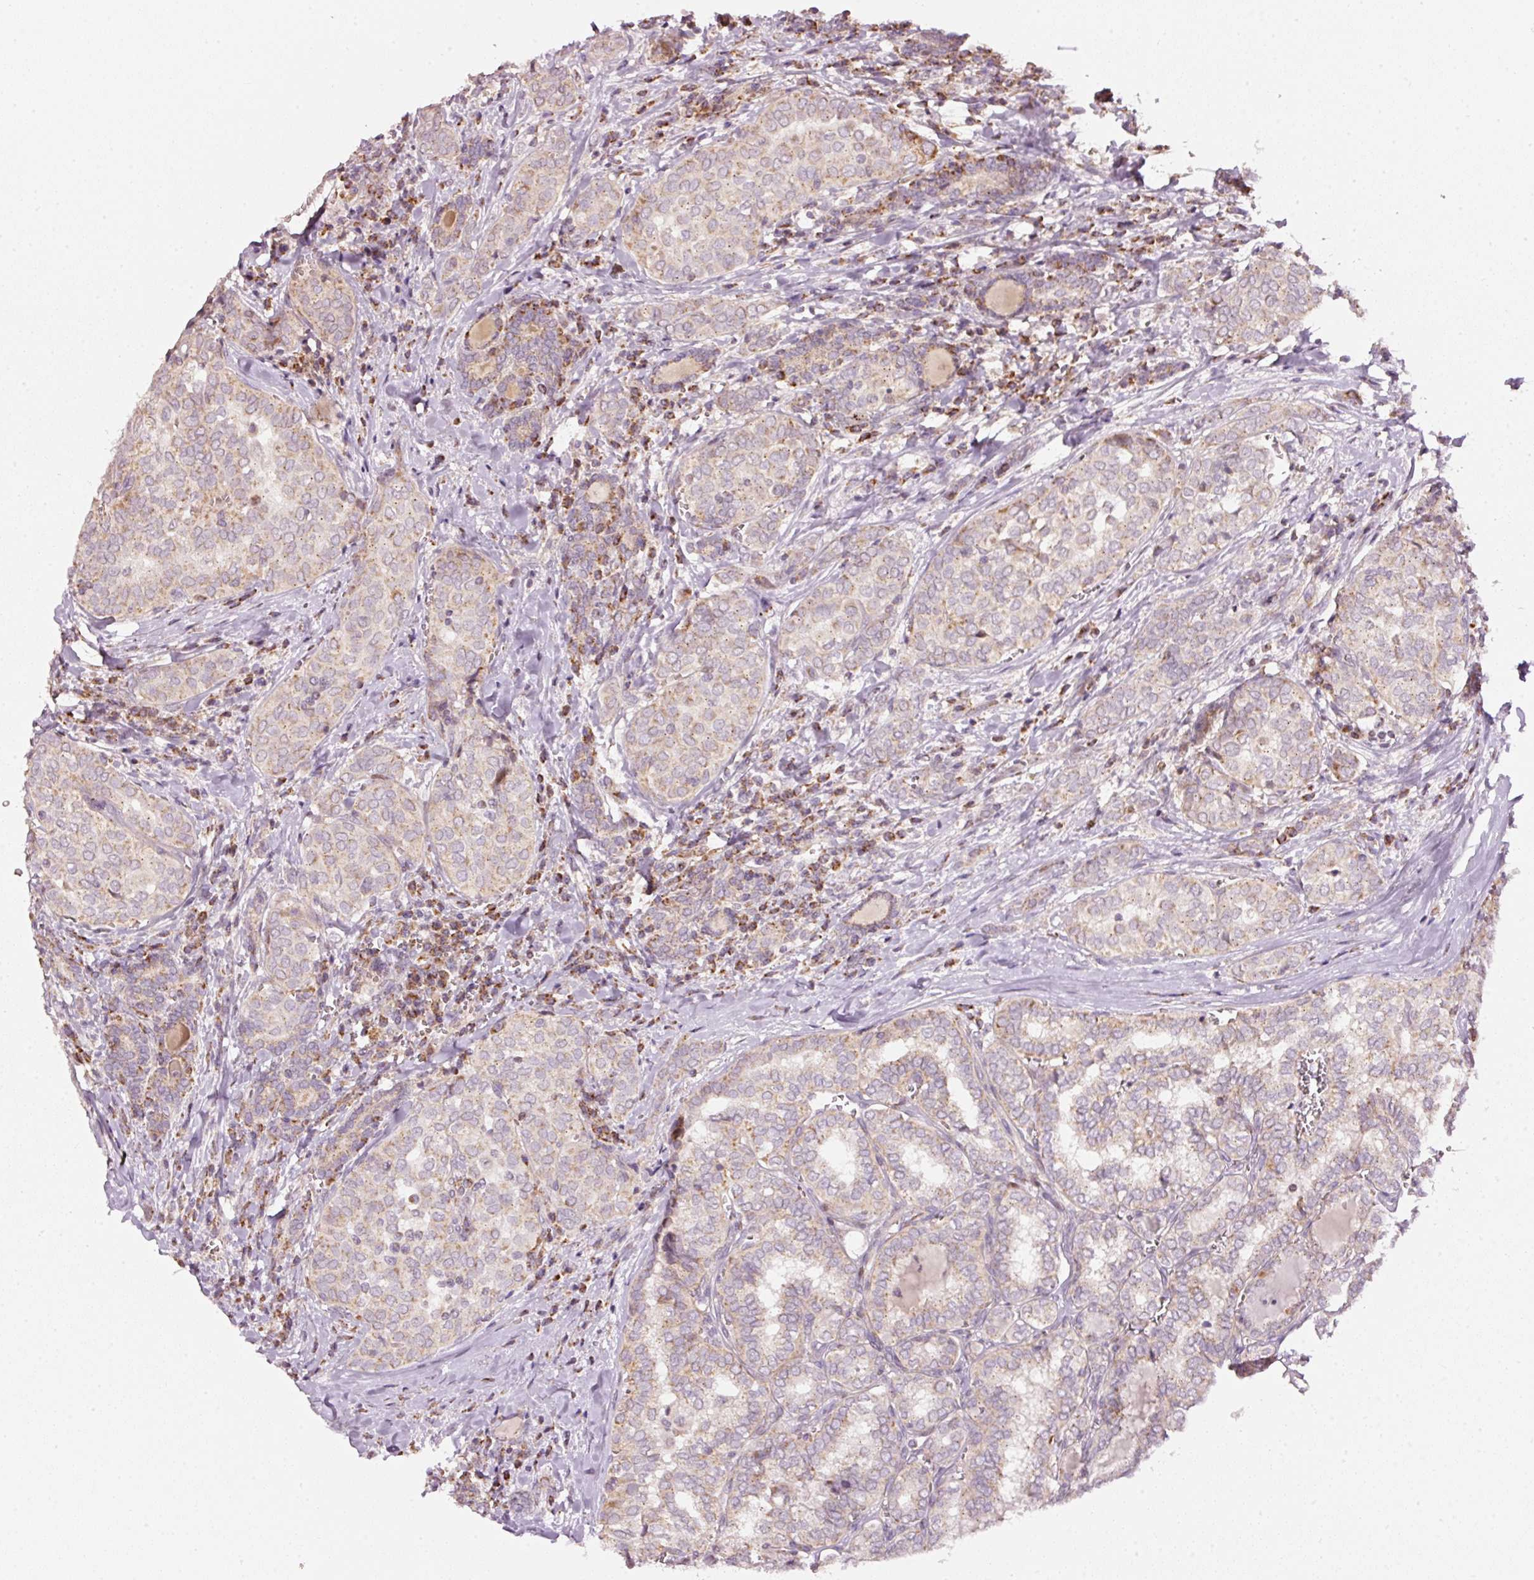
{"staining": {"intensity": "weak", "quantity": "<25%", "location": "cytoplasmic/membranous"}, "tissue": "thyroid cancer", "cell_type": "Tumor cells", "image_type": "cancer", "snomed": [{"axis": "morphology", "description": "Papillary adenocarcinoma, NOS"}, {"axis": "topography", "description": "Thyroid gland"}], "caption": "Immunohistochemical staining of human thyroid cancer shows no significant expression in tumor cells.", "gene": "TOB2", "patient": {"sex": "female", "age": 30}}